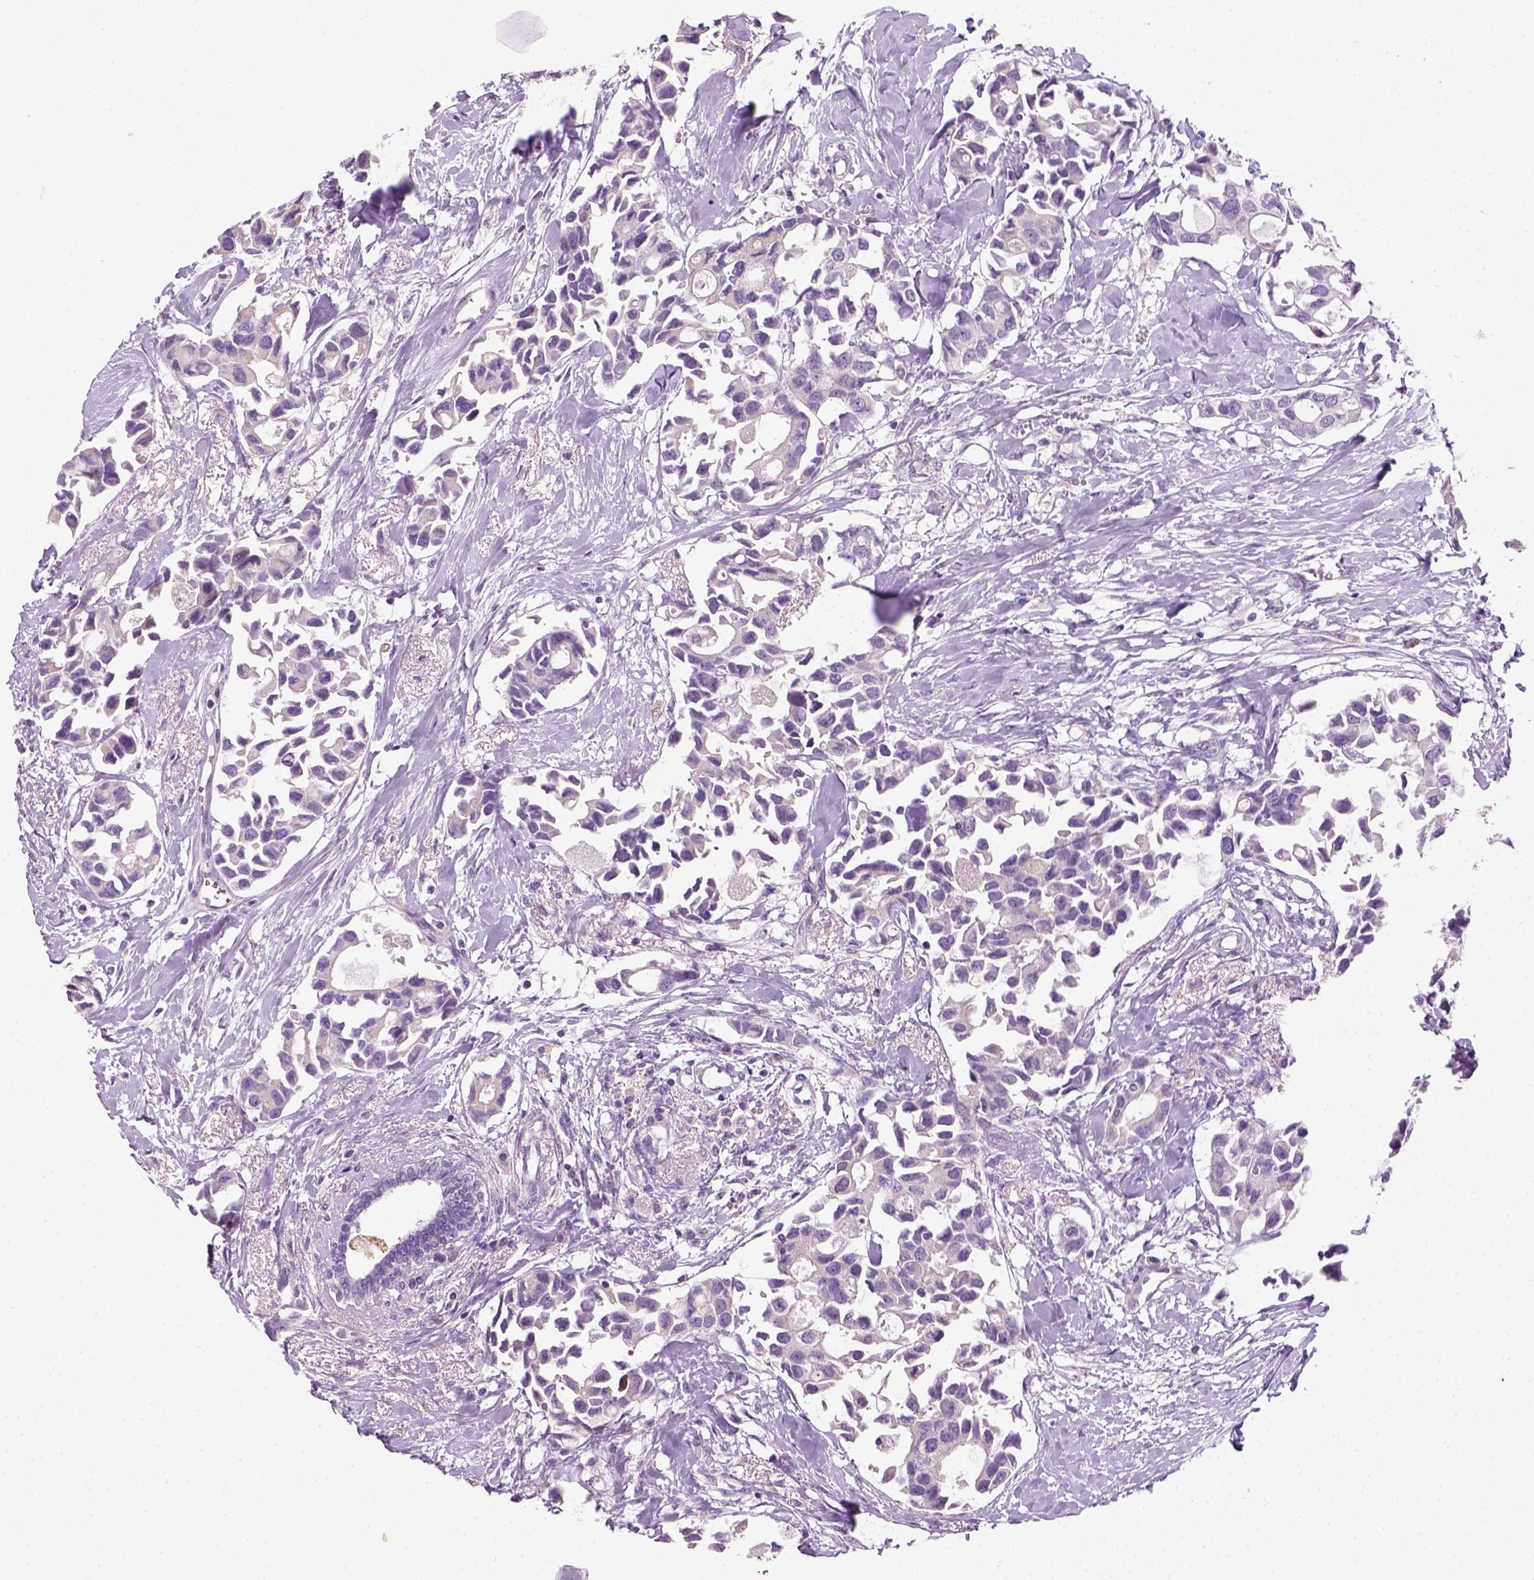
{"staining": {"intensity": "negative", "quantity": "none", "location": "none"}, "tissue": "breast cancer", "cell_type": "Tumor cells", "image_type": "cancer", "snomed": [{"axis": "morphology", "description": "Duct carcinoma"}, {"axis": "topography", "description": "Breast"}], "caption": "This is an immunohistochemistry micrograph of breast cancer (invasive ductal carcinoma). There is no positivity in tumor cells.", "gene": "NUDT6", "patient": {"sex": "female", "age": 83}}